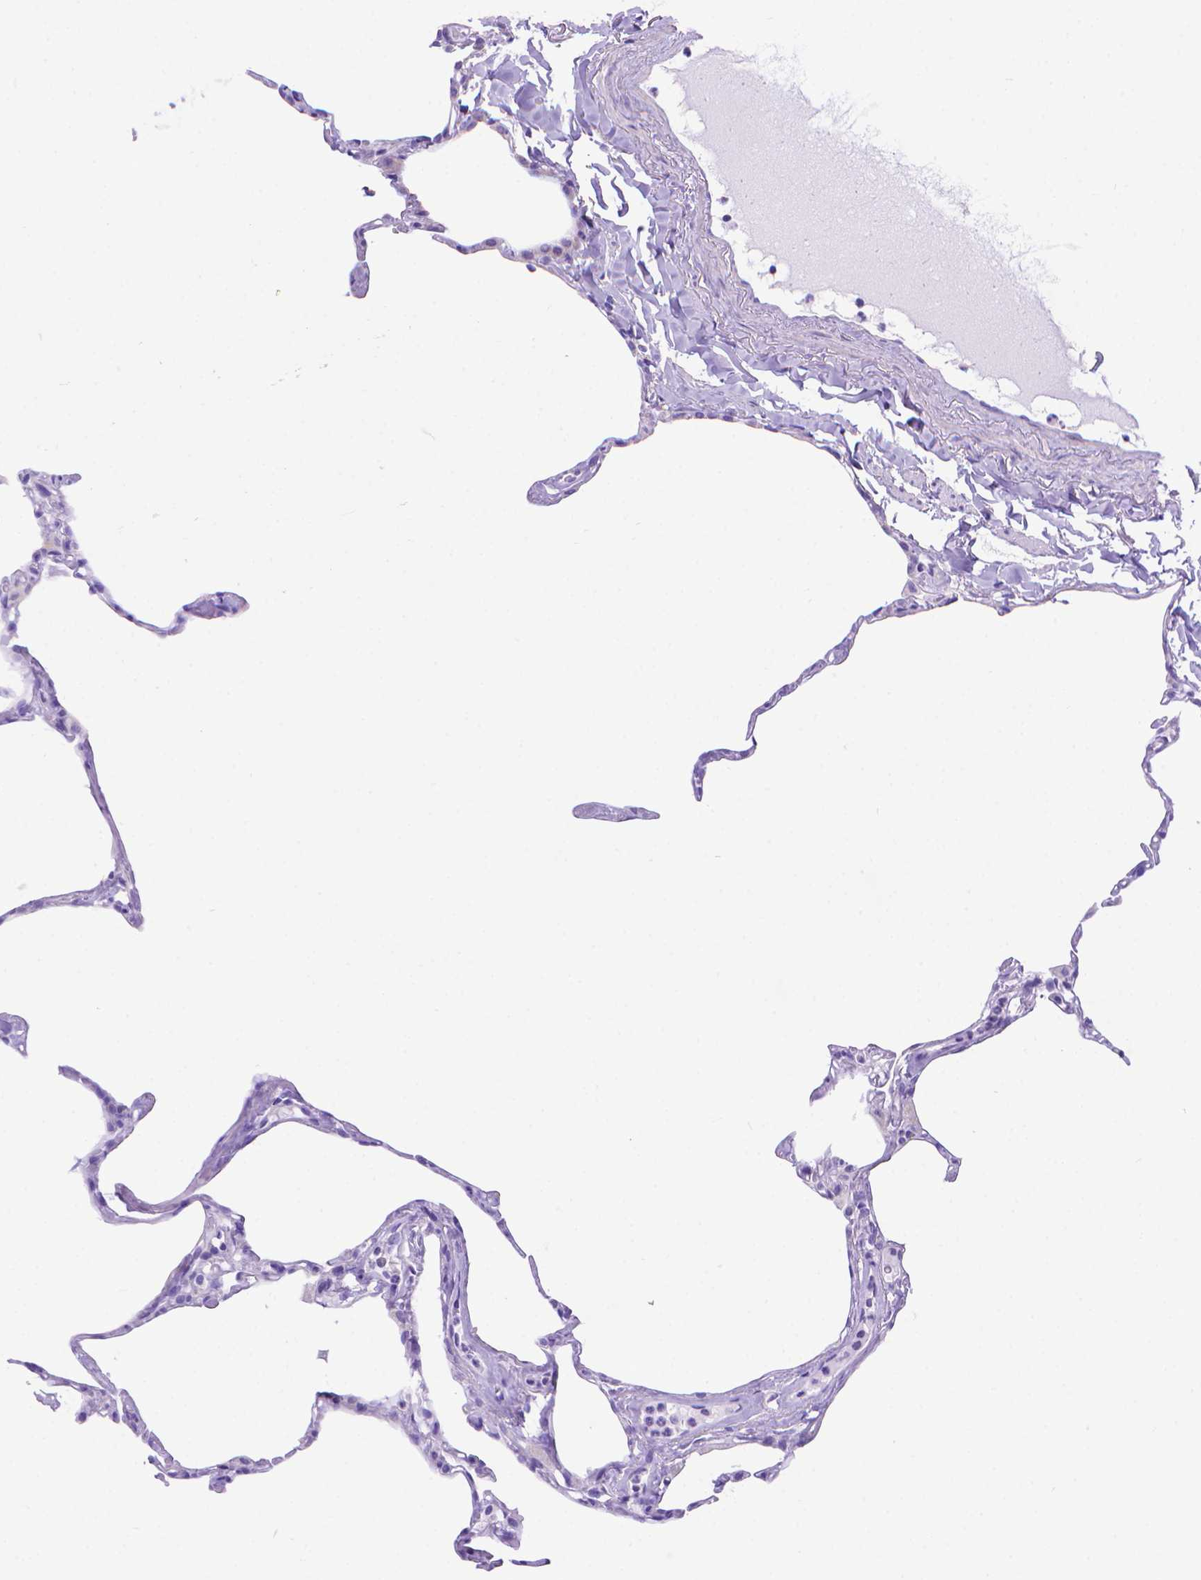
{"staining": {"intensity": "negative", "quantity": "none", "location": "none"}, "tissue": "lung", "cell_type": "Alveolar cells", "image_type": "normal", "snomed": [{"axis": "morphology", "description": "Normal tissue, NOS"}, {"axis": "topography", "description": "Lung"}], "caption": "An immunohistochemistry histopathology image of benign lung is shown. There is no staining in alveolar cells of lung. (Brightfield microscopy of DAB IHC at high magnification).", "gene": "DHRS2", "patient": {"sex": "male", "age": 65}}